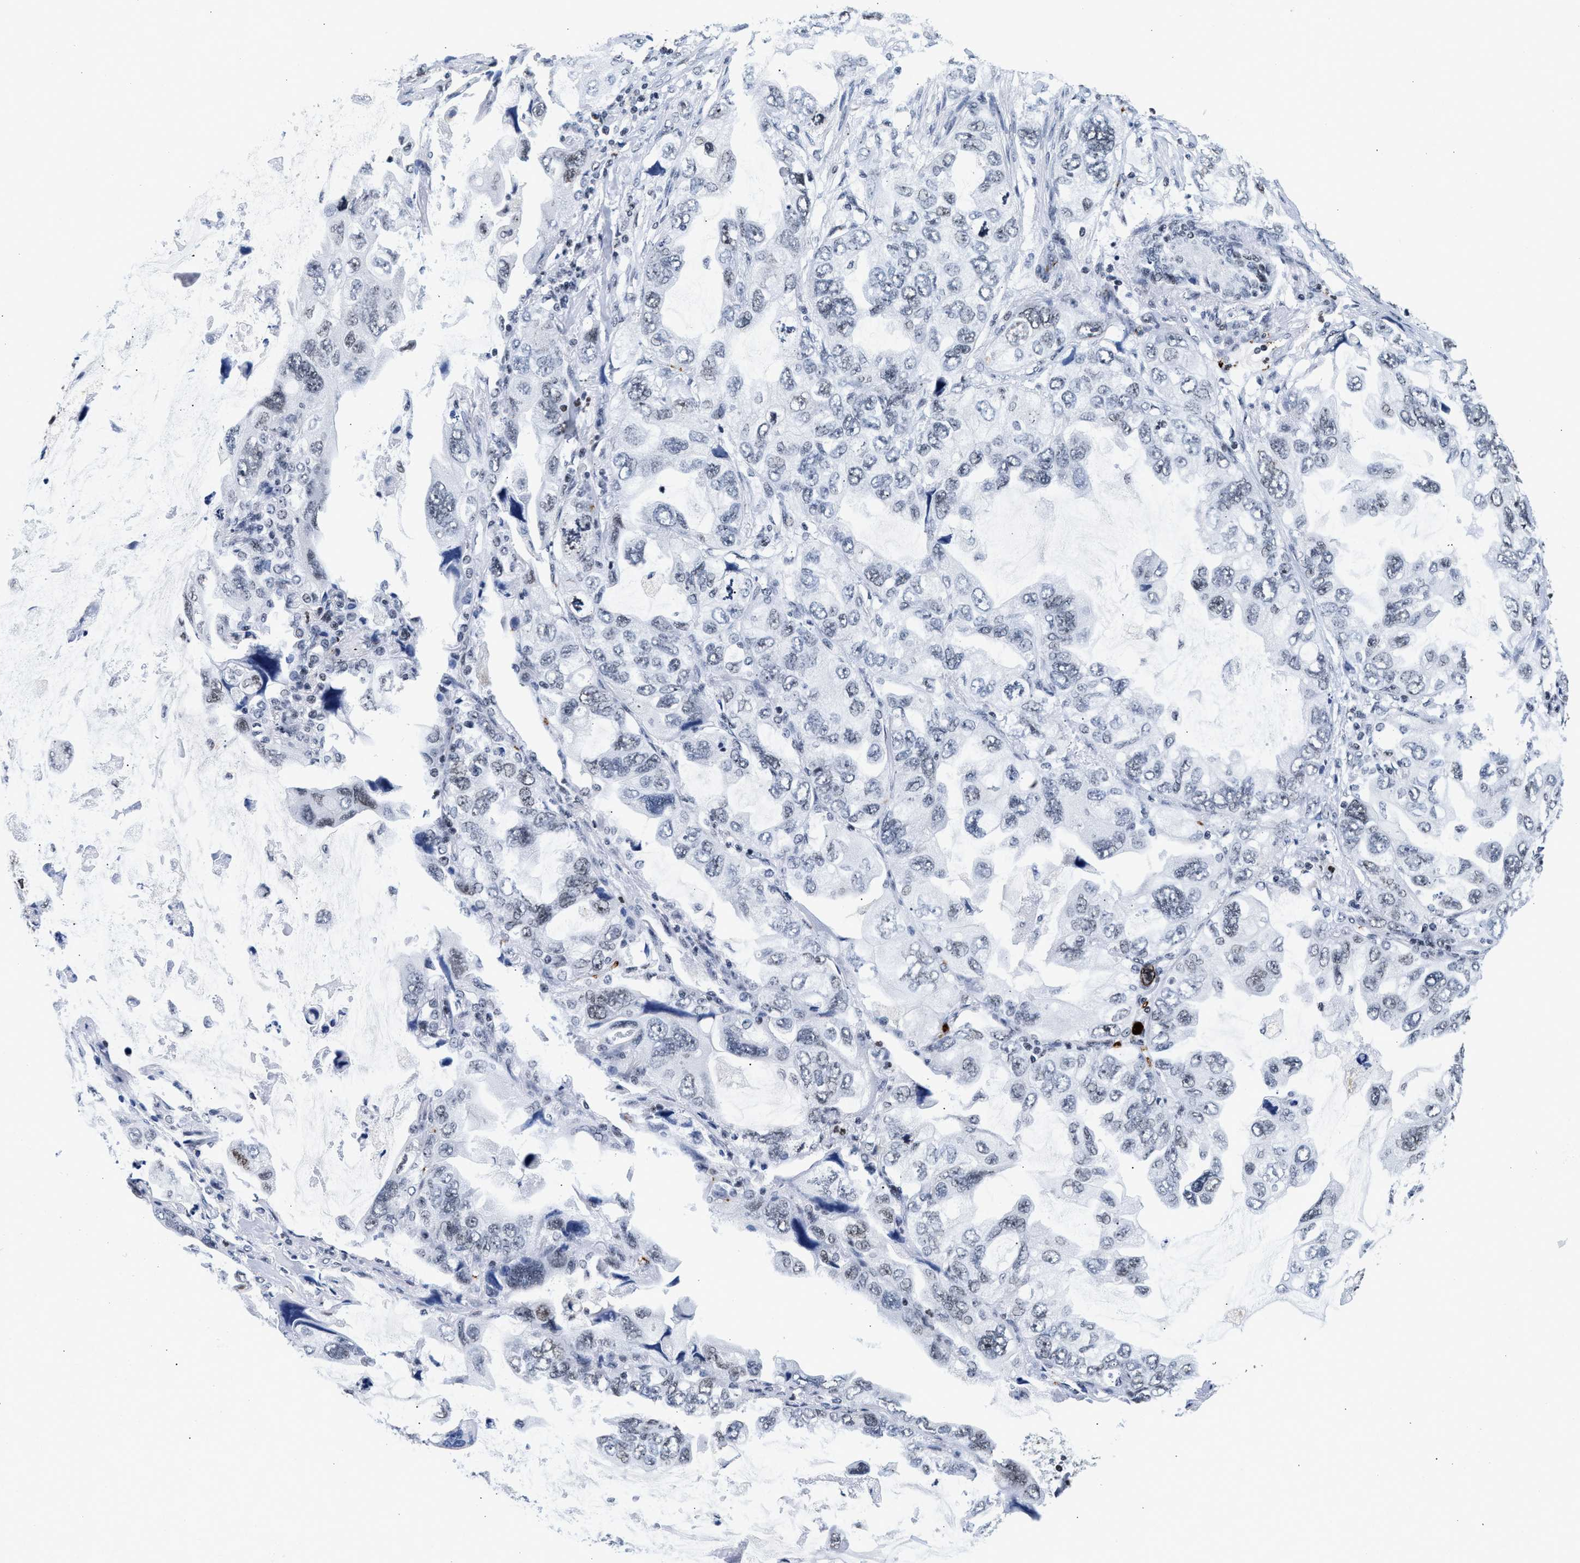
{"staining": {"intensity": "negative", "quantity": "none", "location": "none"}, "tissue": "lung cancer", "cell_type": "Tumor cells", "image_type": "cancer", "snomed": [{"axis": "morphology", "description": "Squamous cell carcinoma, NOS"}, {"axis": "topography", "description": "Lung"}], "caption": "There is no significant expression in tumor cells of lung cancer (squamous cell carcinoma).", "gene": "RAD21", "patient": {"sex": "female", "age": 73}}